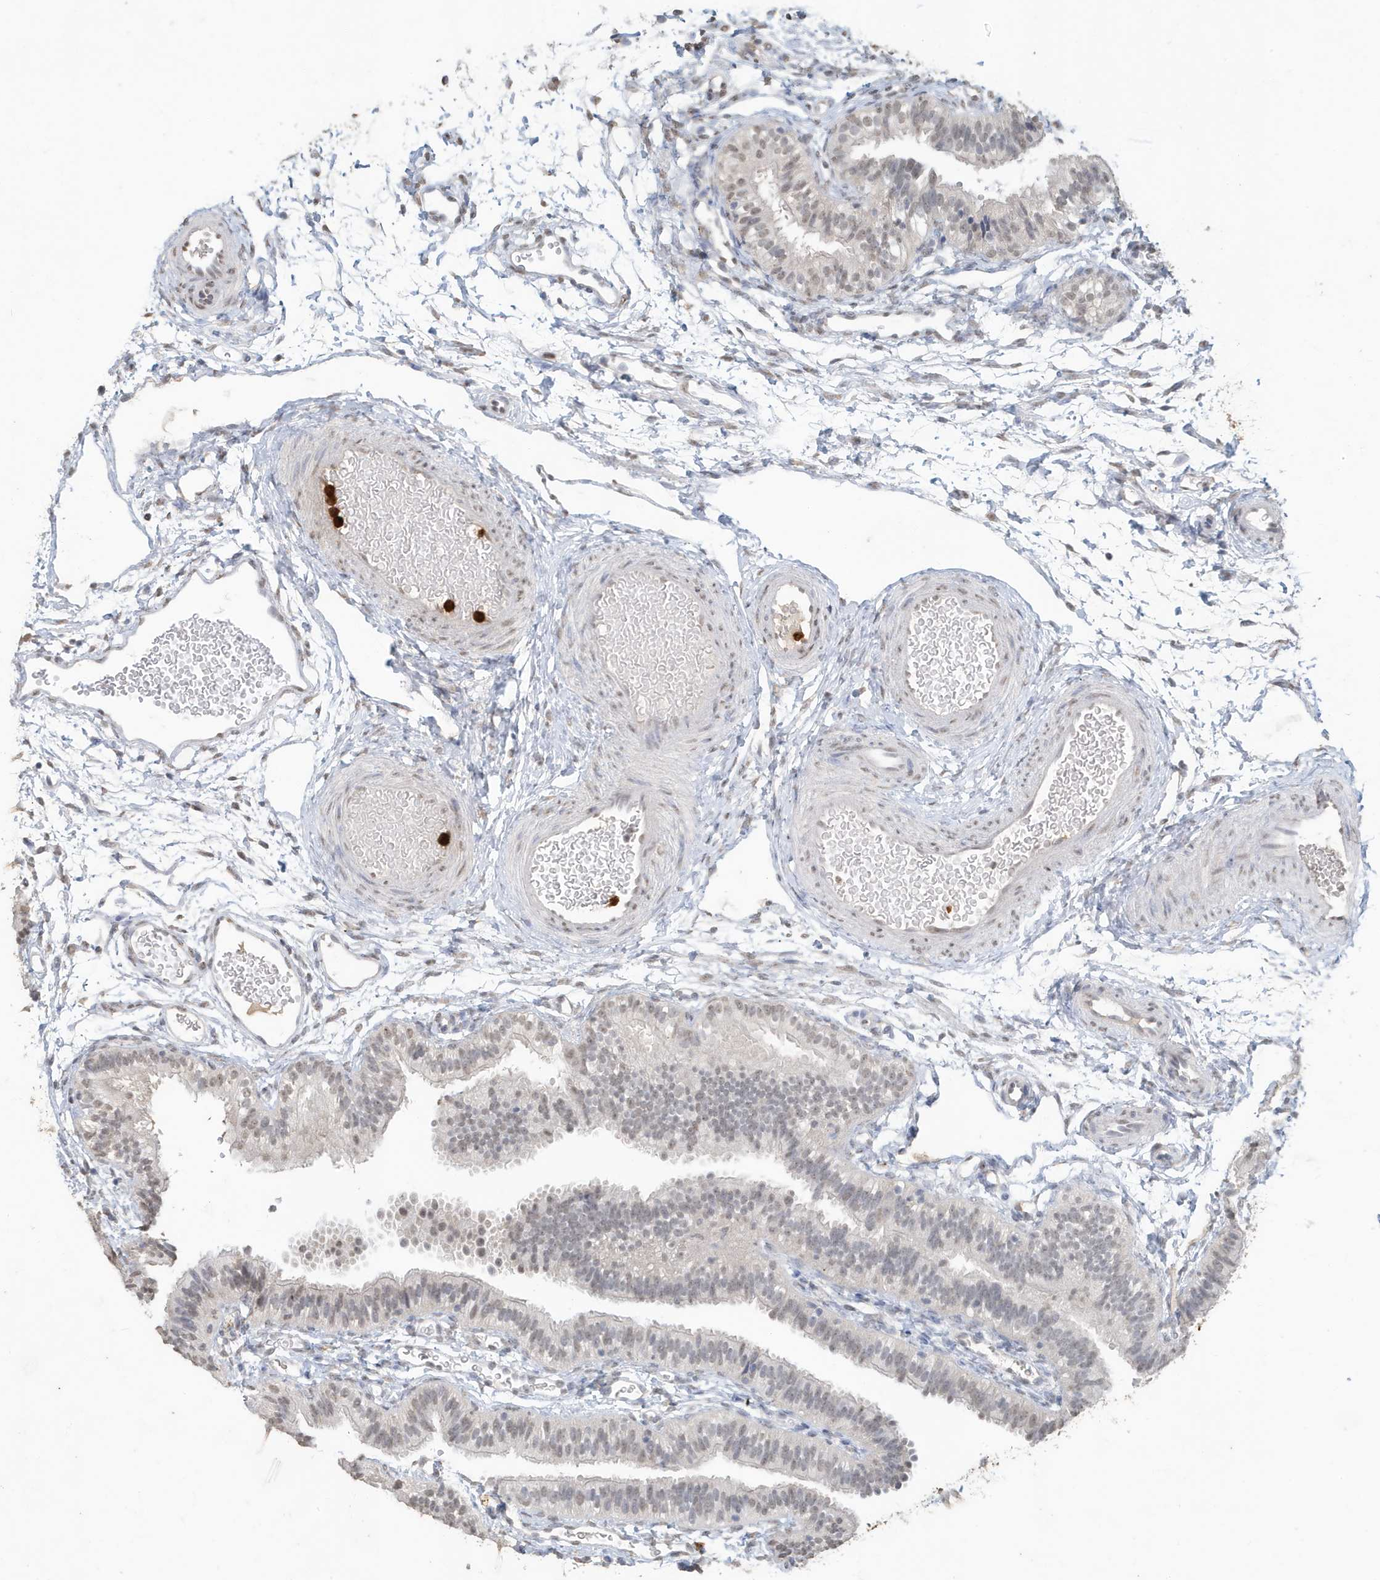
{"staining": {"intensity": "weak", "quantity": "<25%", "location": "nuclear"}, "tissue": "fallopian tube", "cell_type": "Glandular cells", "image_type": "normal", "snomed": [{"axis": "morphology", "description": "Normal tissue, NOS"}, {"axis": "topography", "description": "Fallopian tube"}], "caption": "This is a micrograph of immunohistochemistry staining of benign fallopian tube, which shows no expression in glandular cells. (DAB immunohistochemistry (IHC) with hematoxylin counter stain).", "gene": "DEFA1", "patient": {"sex": "female", "age": 35}}